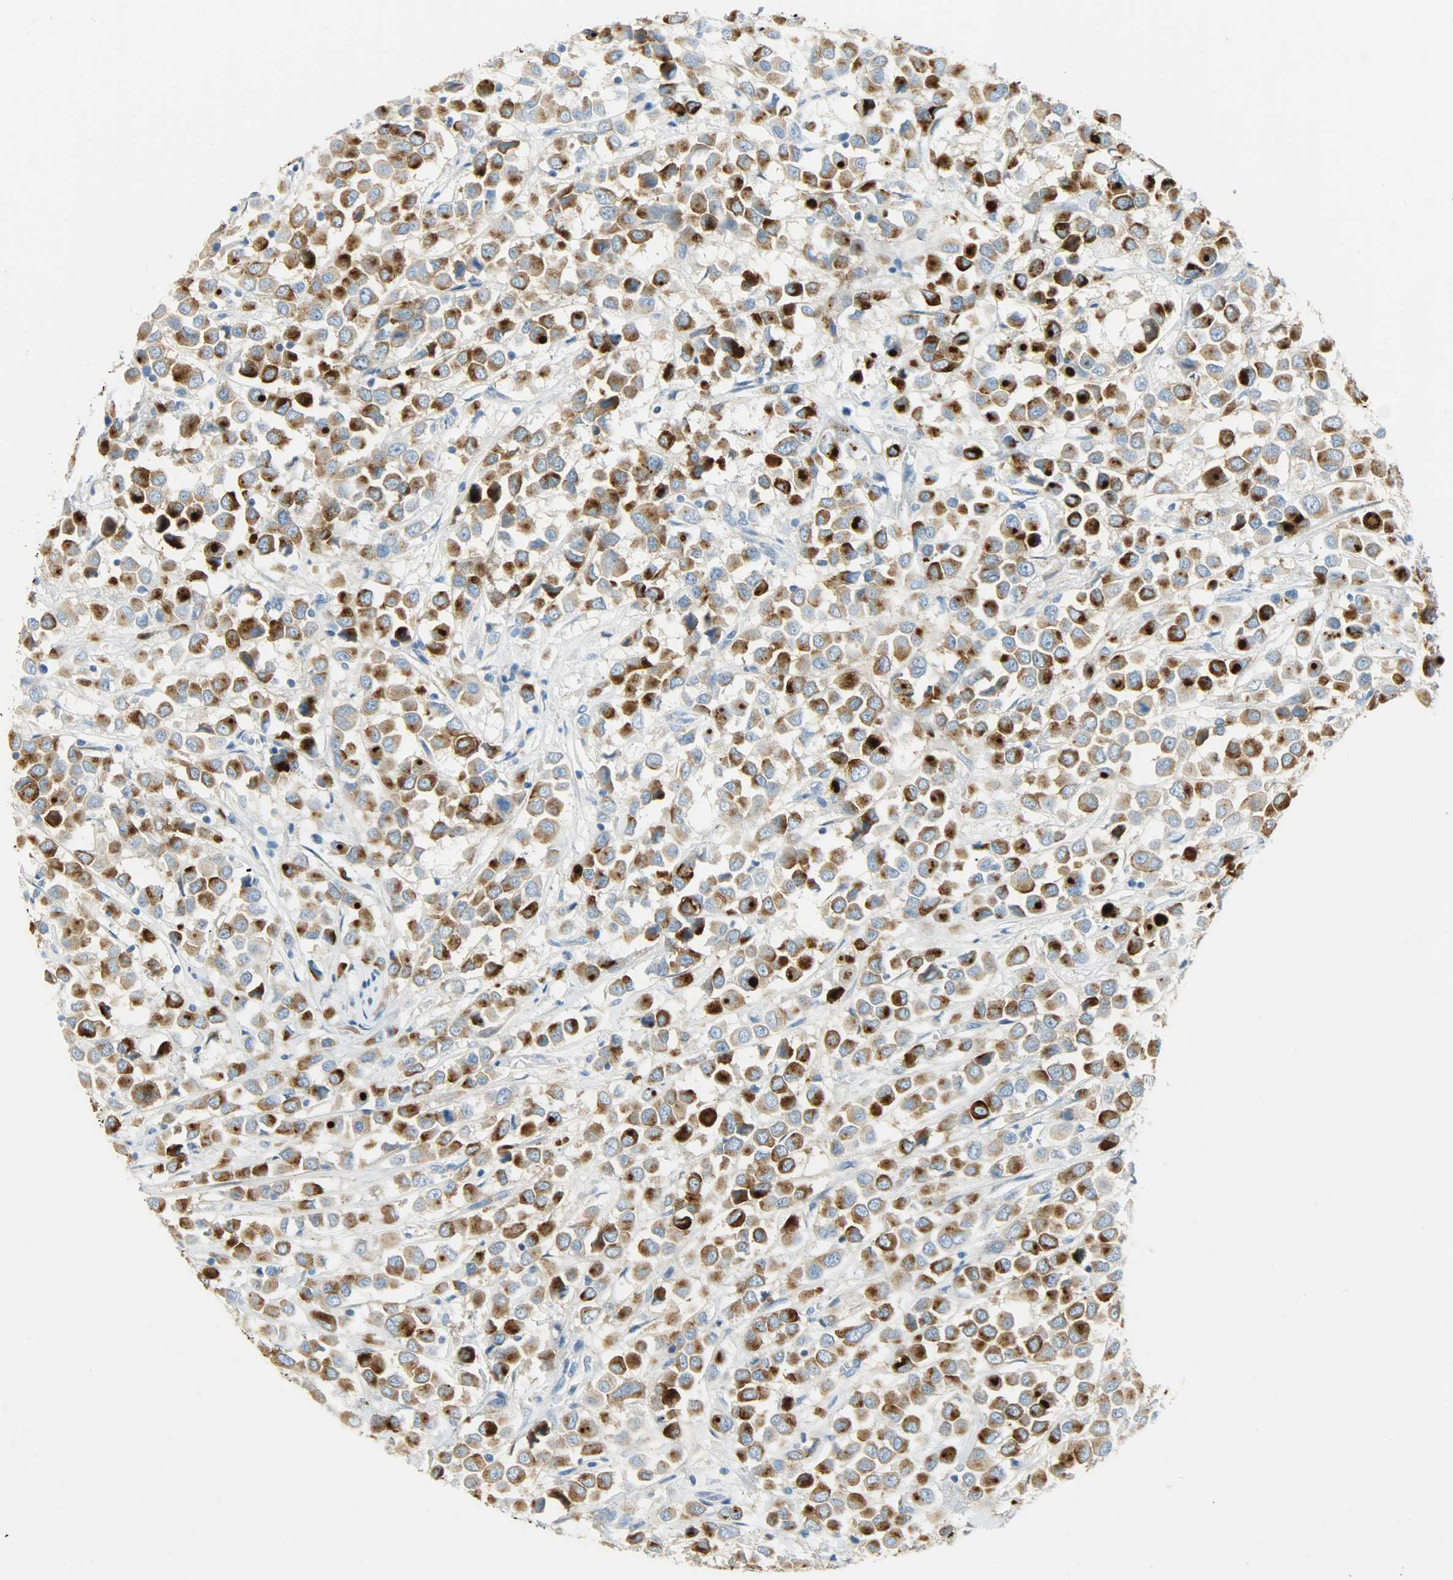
{"staining": {"intensity": "strong", "quantity": ">75%", "location": "cytoplasmic/membranous"}, "tissue": "breast cancer", "cell_type": "Tumor cells", "image_type": "cancer", "snomed": [{"axis": "morphology", "description": "Duct carcinoma"}, {"axis": "topography", "description": "Breast"}], "caption": "Immunohistochemical staining of breast cancer (invasive ductal carcinoma) shows strong cytoplasmic/membranous protein expression in approximately >75% of tumor cells. The staining is performed using DAB (3,3'-diaminobenzidine) brown chromogen to label protein expression. The nuclei are counter-stained blue using hematoxylin.", "gene": "PROM1", "patient": {"sex": "female", "age": 61}}